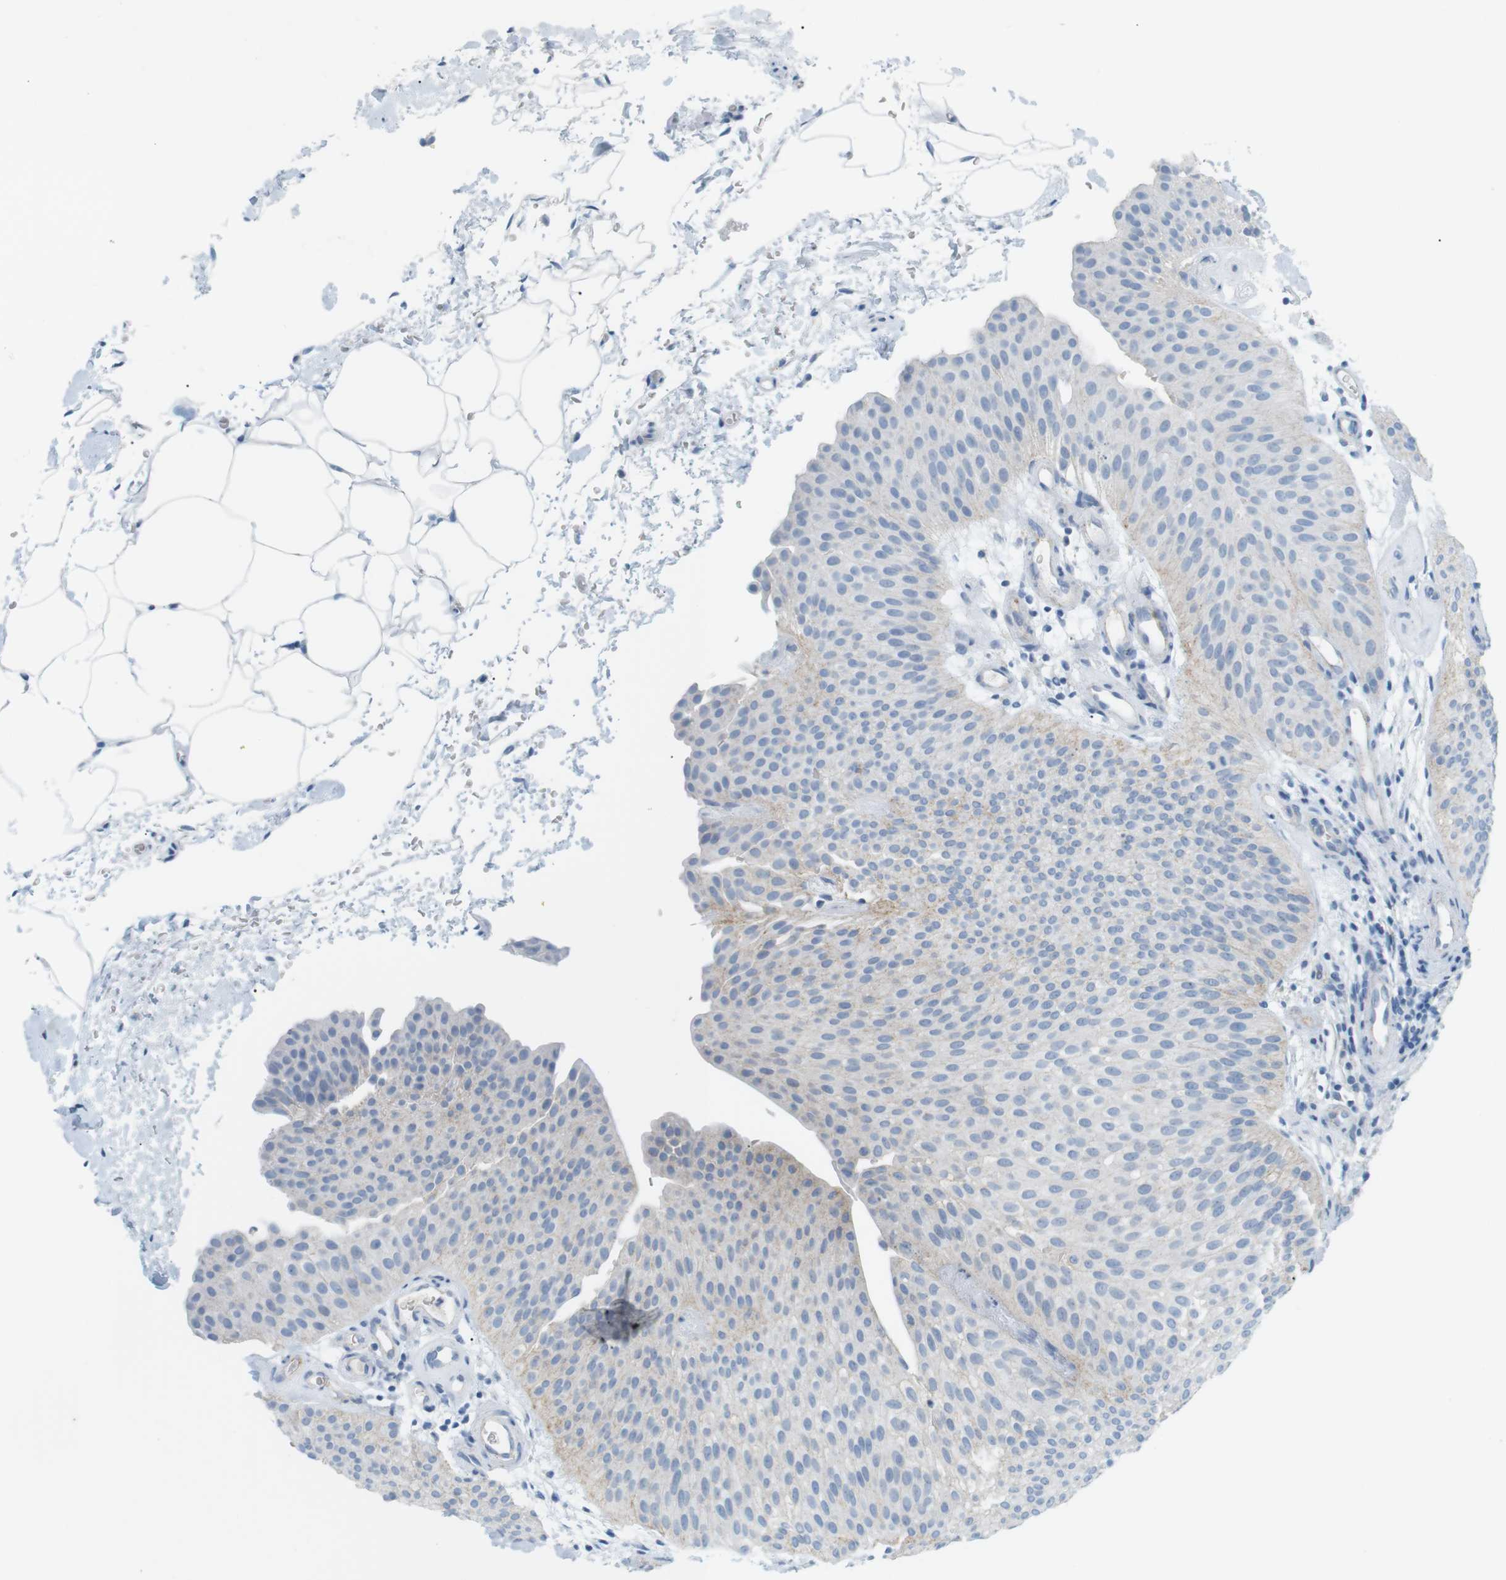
{"staining": {"intensity": "negative", "quantity": "none", "location": "none"}, "tissue": "urothelial cancer", "cell_type": "Tumor cells", "image_type": "cancer", "snomed": [{"axis": "morphology", "description": "Urothelial carcinoma, Low grade"}, {"axis": "topography", "description": "Urinary bladder"}], "caption": "High power microscopy photomicrograph of an IHC image of urothelial carcinoma (low-grade), revealing no significant expression in tumor cells.", "gene": "VAMP1", "patient": {"sex": "female", "age": 60}}